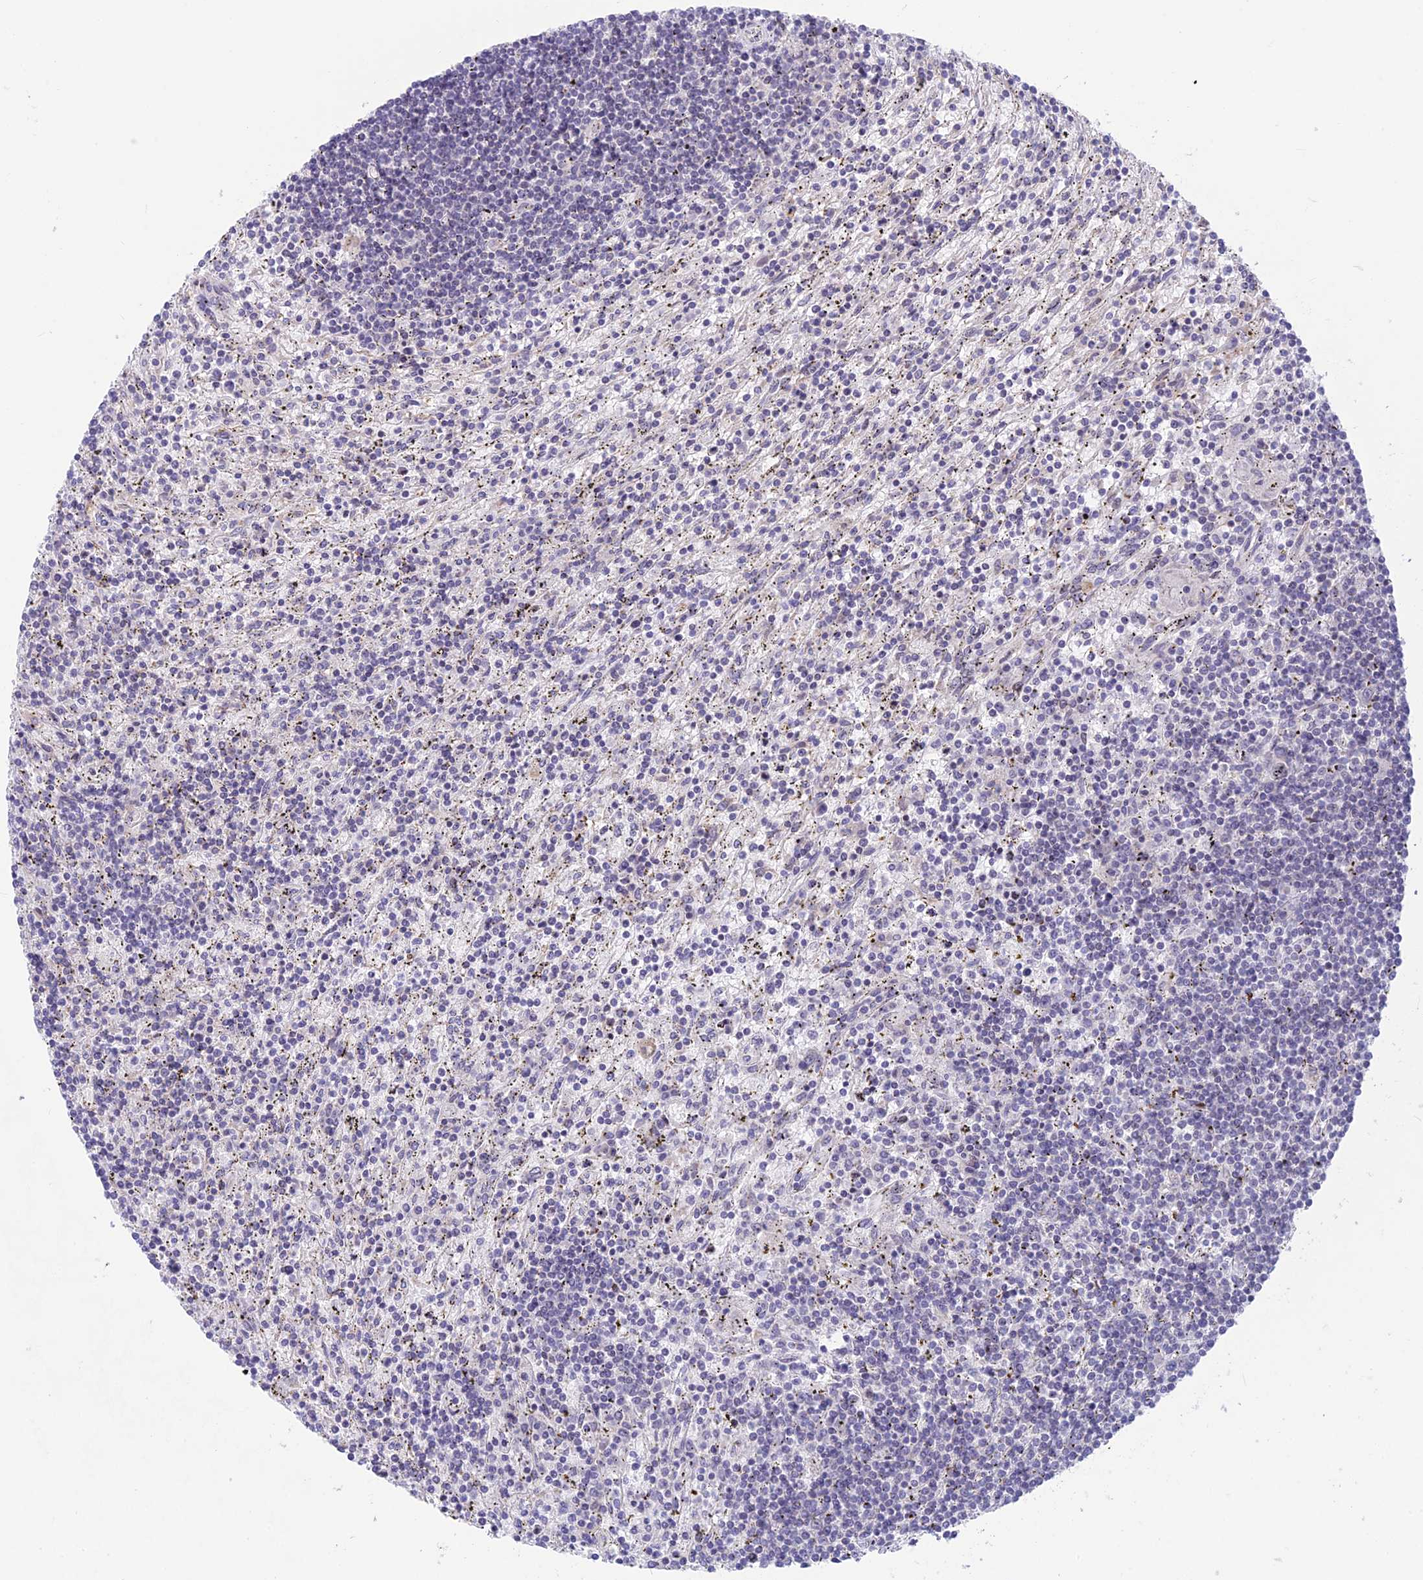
{"staining": {"intensity": "negative", "quantity": "none", "location": "none"}, "tissue": "lymphoma", "cell_type": "Tumor cells", "image_type": "cancer", "snomed": [{"axis": "morphology", "description": "Malignant lymphoma, non-Hodgkin's type, Low grade"}, {"axis": "topography", "description": "Spleen"}], "caption": "Immunohistochemical staining of human lymphoma exhibits no significant expression in tumor cells.", "gene": "PLAC9", "patient": {"sex": "male", "age": 76}}